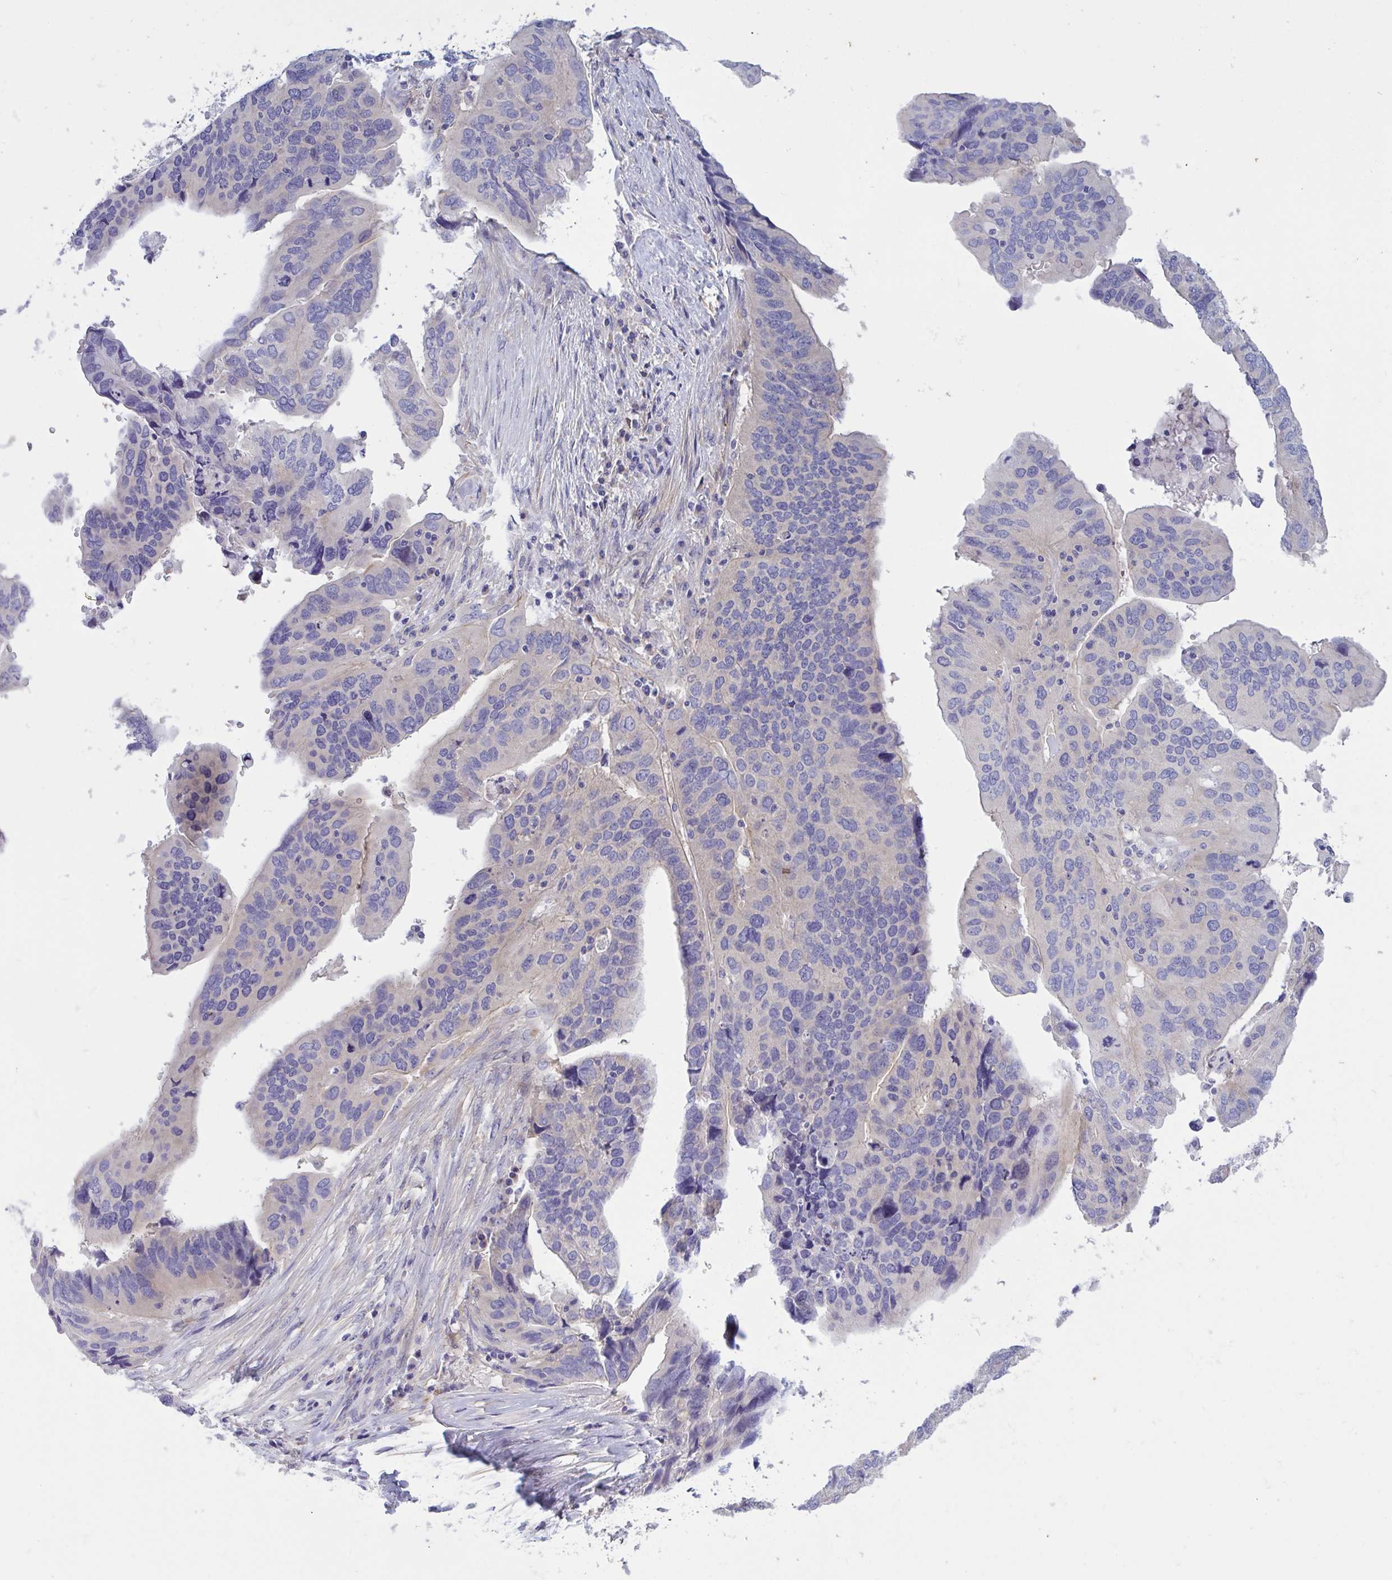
{"staining": {"intensity": "negative", "quantity": "none", "location": "none"}, "tissue": "ovarian cancer", "cell_type": "Tumor cells", "image_type": "cancer", "snomed": [{"axis": "morphology", "description": "Cystadenocarcinoma, serous, NOS"}, {"axis": "topography", "description": "Ovary"}], "caption": "Photomicrograph shows no protein positivity in tumor cells of ovarian cancer (serous cystadenocarcinoma) tissue.", "gene": "OXLD1", "patient": {"sex": "female", "age": 79}}